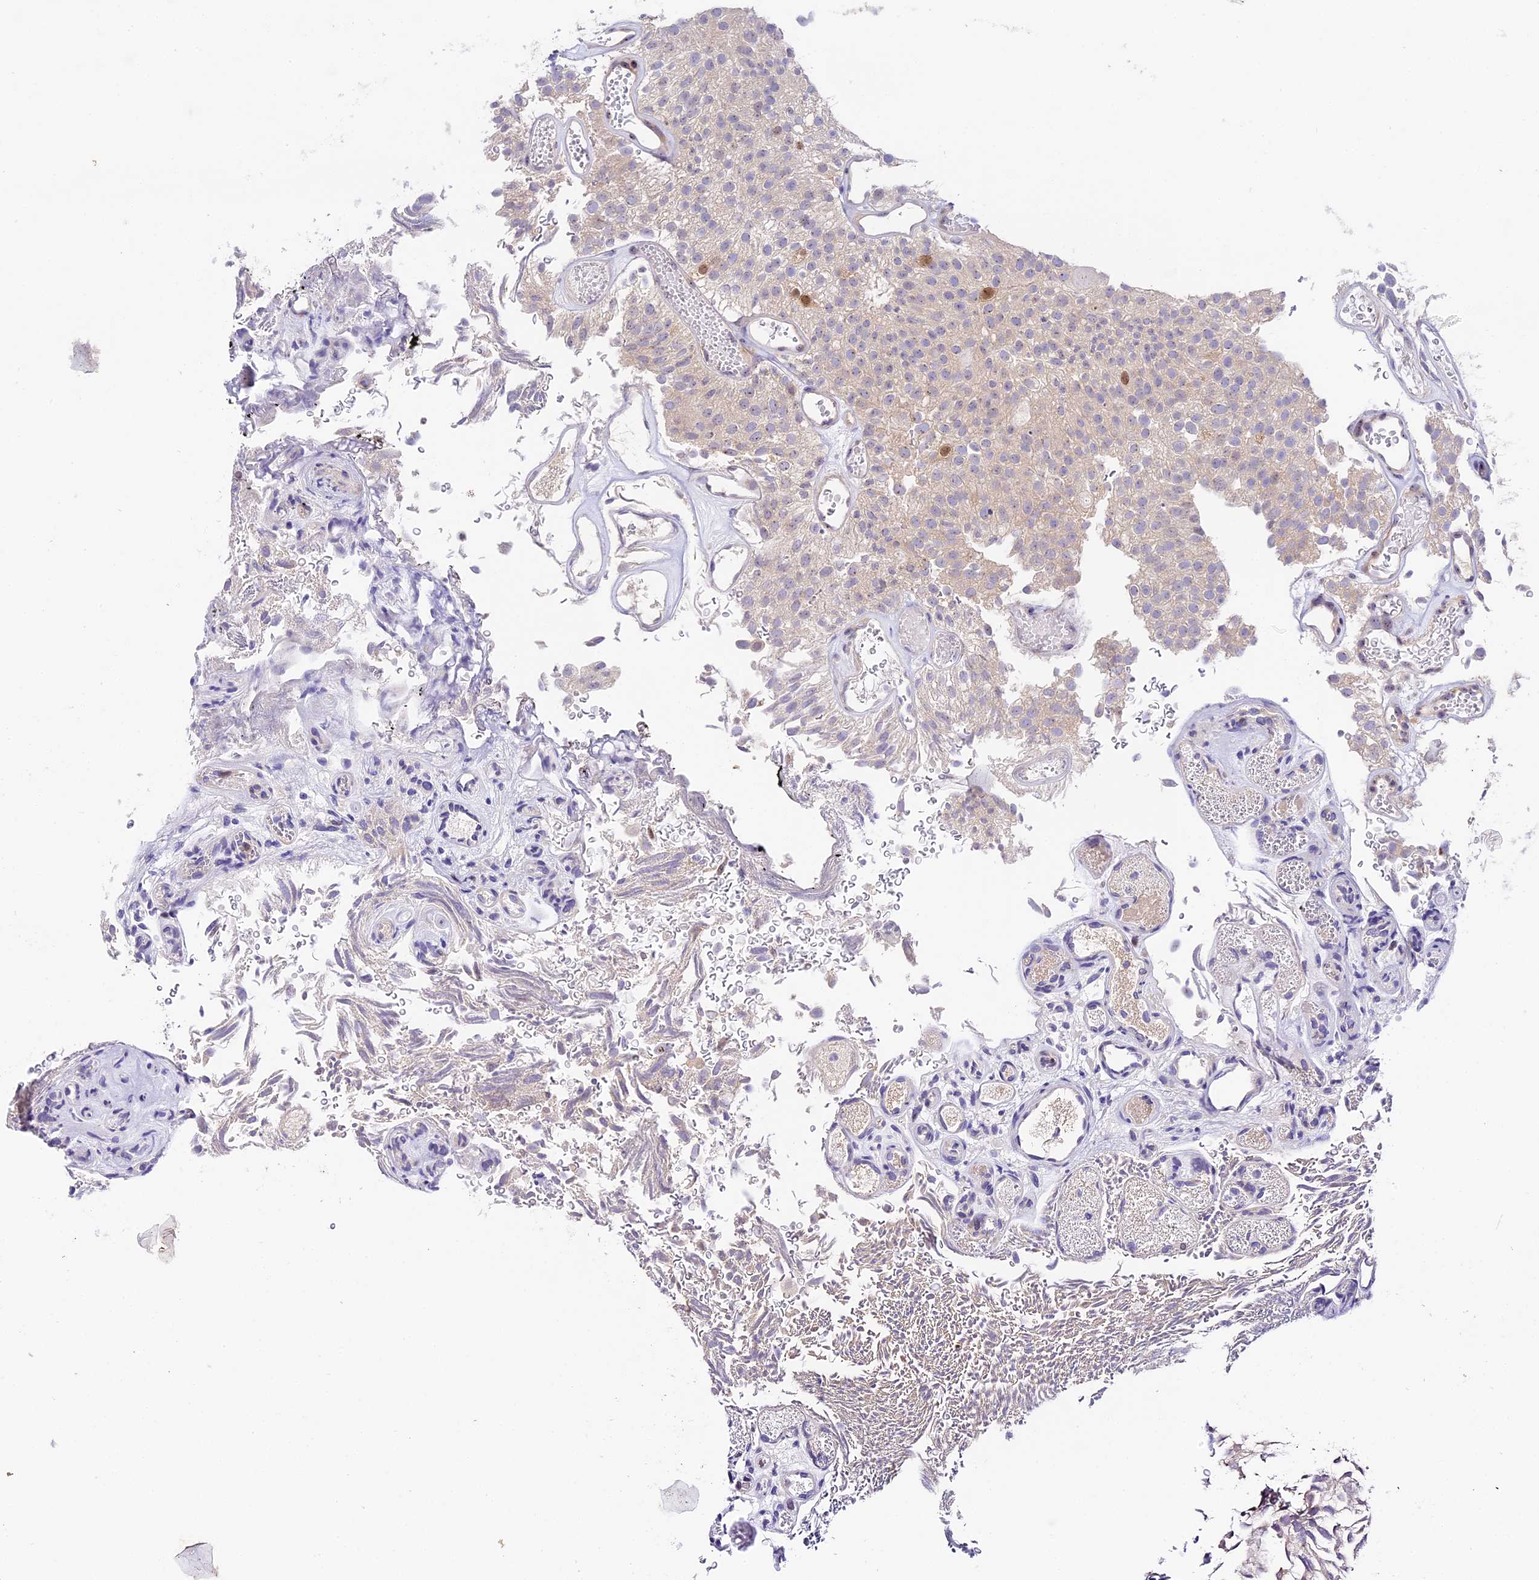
{"staining": {"intensity": "moderate", "quantity": "<25%", "location": "nuclear"}, "tissue": "urothelial cancer", "cell_type": "Tumor cells", "image_type": "cancer", "snomed": [{"axis": "morphology", "description": "Urothelial carcinoma, Low grade"}, {"axis": "topography", "description": "Urinary bladder"}], "caption": "Immunohistochemical staining of human urothelial cancer displays moderate nuclear protein staining in approximately <25% of tumor cells. Immunohistochemistry stains the protein in brown and the nuclei are stained blue.", "gene": "RAD51", "patient": {"sex": "male", "age": 78}}